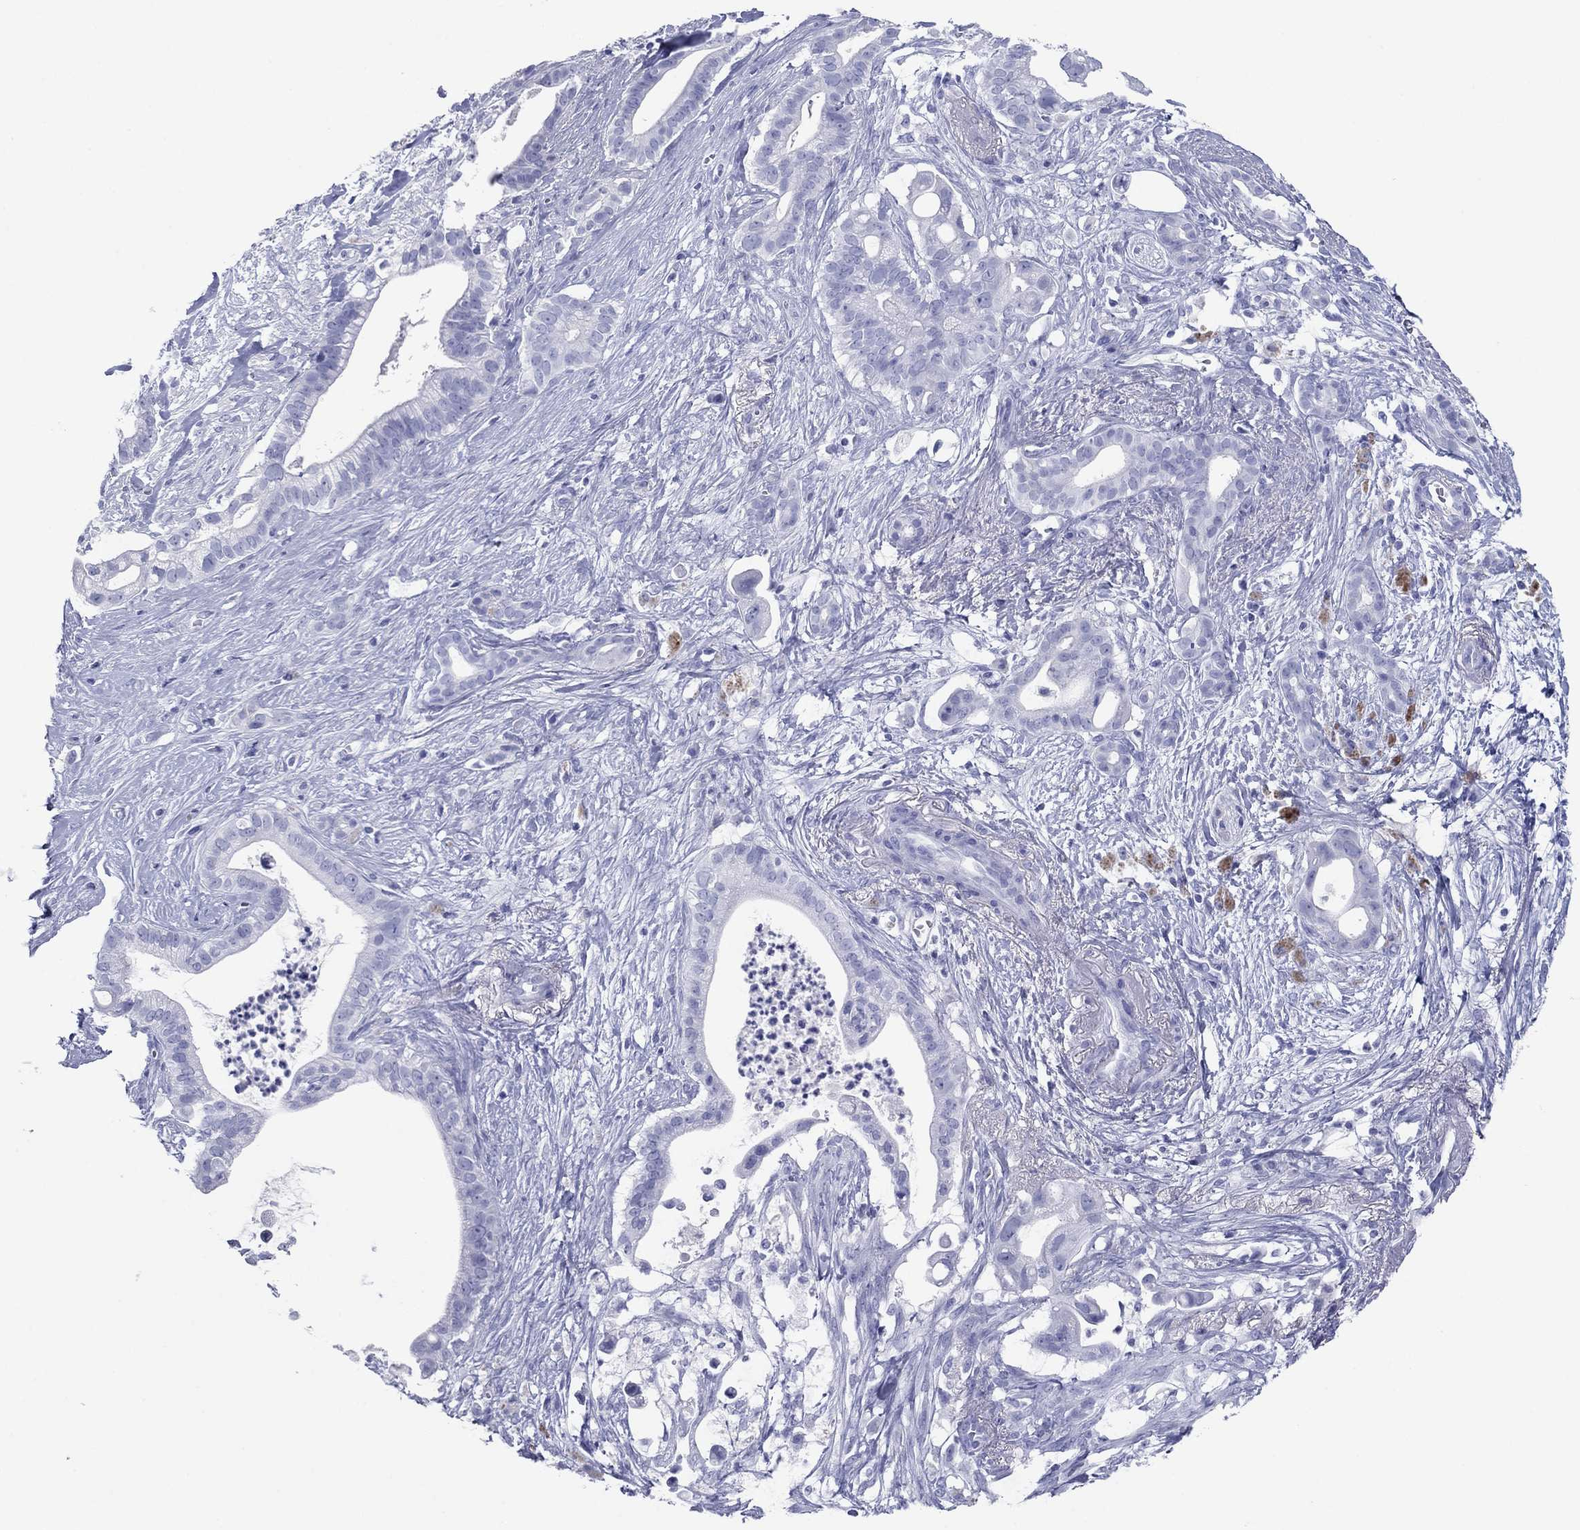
{"staining": {"intensity": "negative", "quantity": "none", "location": "none"}, "tissue": "pancreatic cancer", "cell_type": "Tumor cells", "image_type": "cancer", "snomed": [{"axis": "morphology", "description": "Adenocarcinoma, NOS"}, {"axis": "topography", "description": "Pancreas"}], "caption": "An image of human pancreatic adenocarcinoma is negative for staining in tumor cells. The staining was performed using DAB (3,3'-diaminobenzidine) to visualize the protein expression in brown, while the nuclei were stained in blue with hematoxylin (Magnification: 20x).", "gene": "ATP4A", "patient": {"sex": "male", "age": 61}}